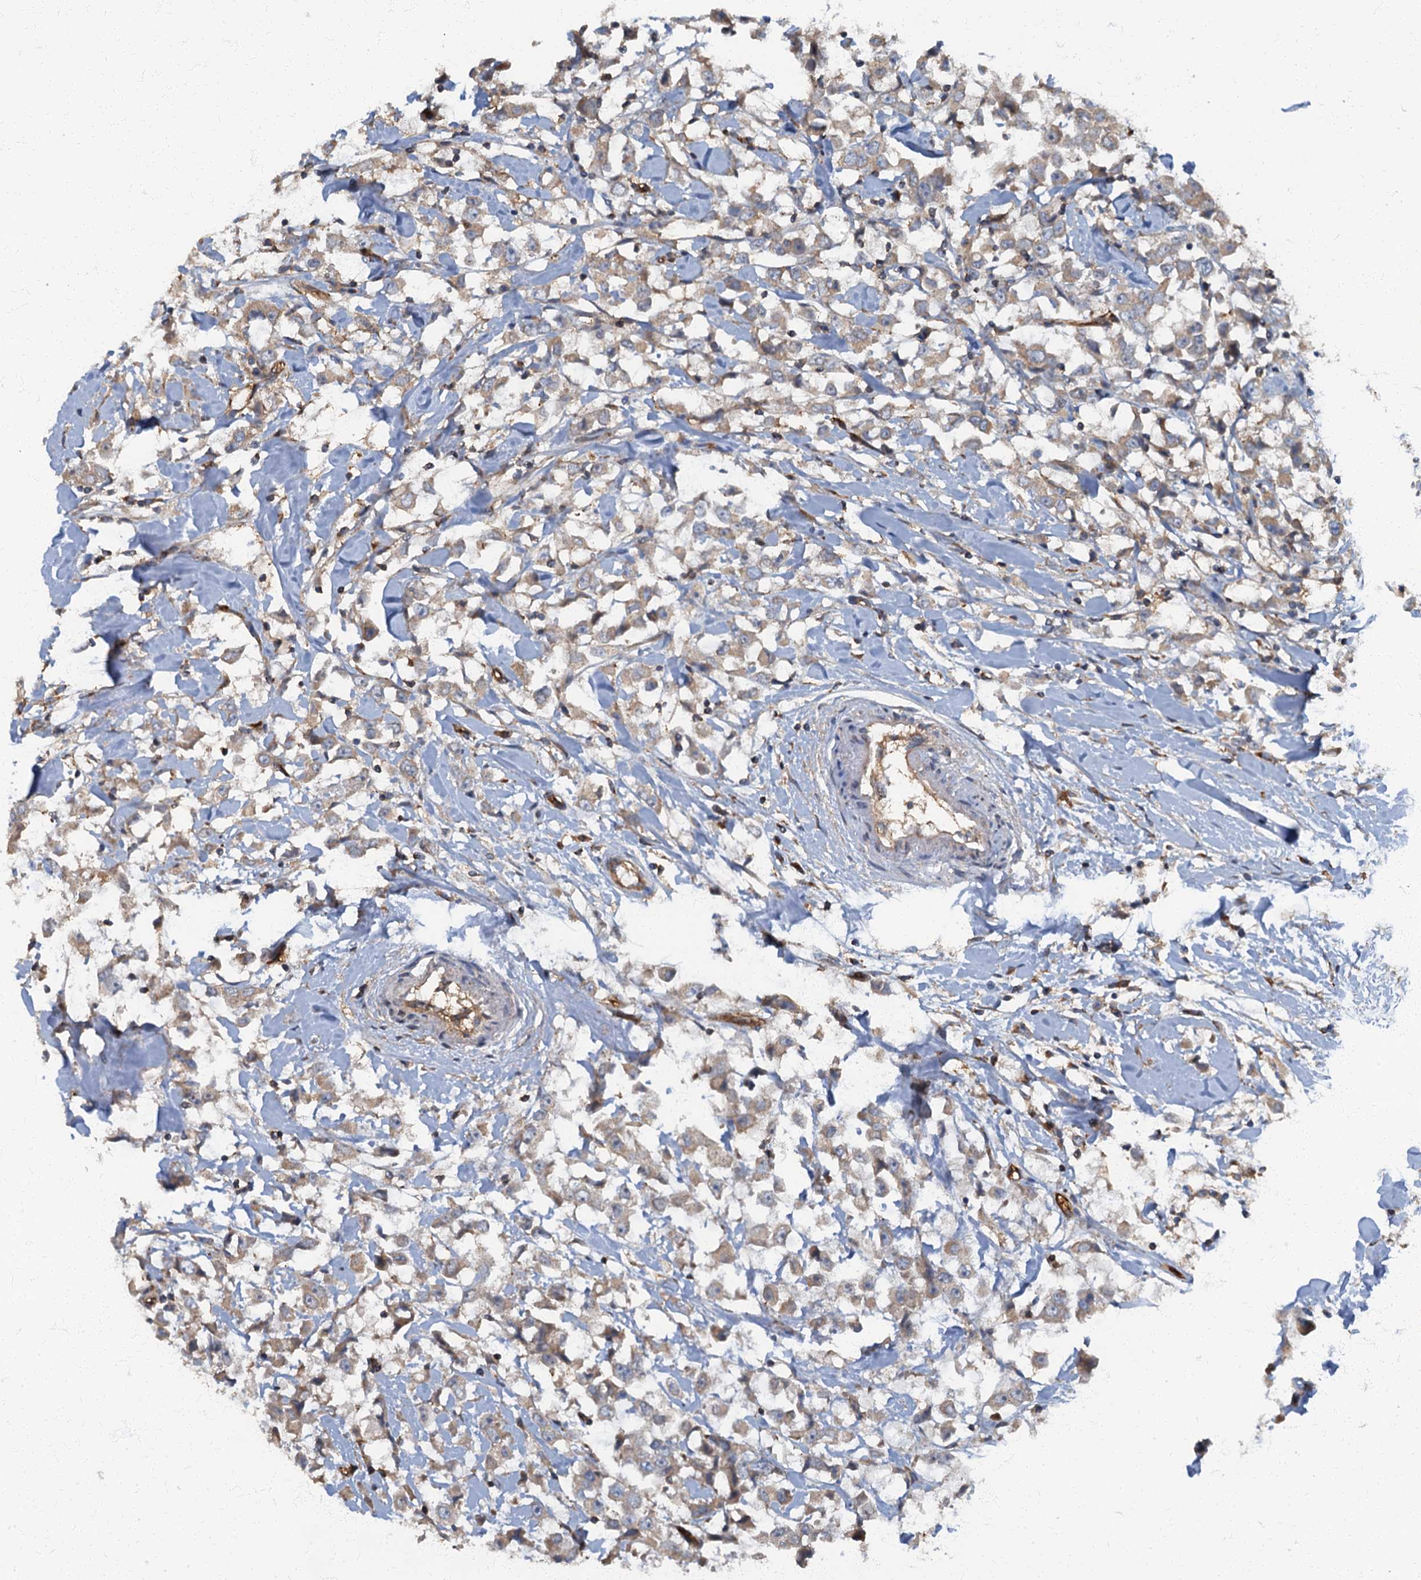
{"staining": {"intensity": "weak", "quantity": "25%-75%", "location": "cytoplasmic/membranous"}, "tissue": "breast cancer", "cell_type": "Tumor cells", "image_type": "cancer", "snomed": [{"axis": "morphology", "description": "Duct carcinoma"}, {"axis": "topography", "description": "Breast"}], "caption": "Breast invasive ductal carcinoma stained with immunohistochemistry (IHC) exhibits weak cytoplasmic/membranous staining in about 25%-75% of tumor cells.", "gene": "ARL11", "patient": {"sex": "female", "age": 61}}